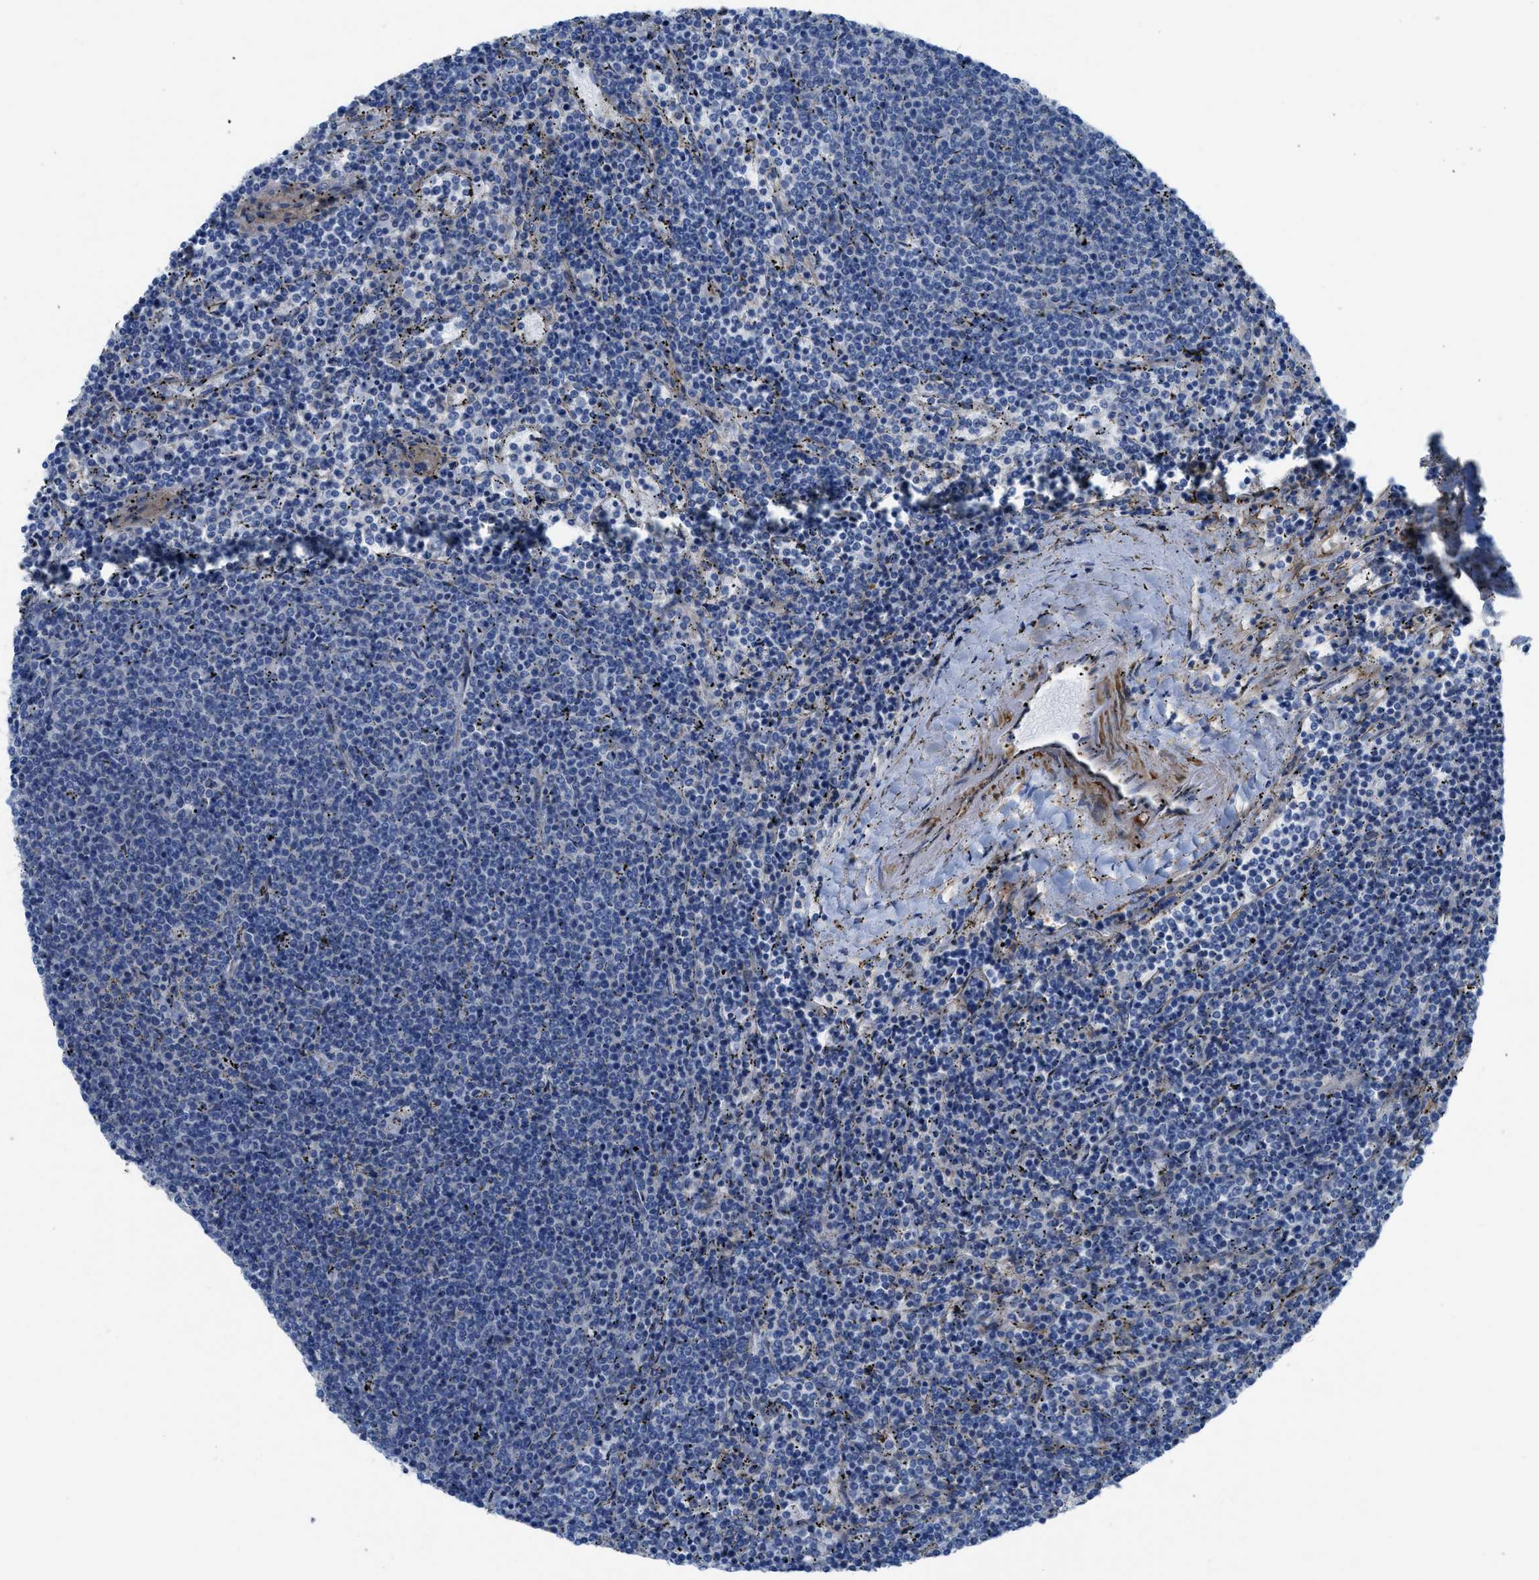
{"staining": {"intensity": "negative", "quantity": "none", "location": "none"}, "tissue": "lymphoma", "cell_type": "Tumor cells", "image_type": "cancer", "snomed": [{"axis": "morphology", "description": "Malignant lymphoma, non-Hodgkin's type, Low grade"}, {"axis": "topography", "description": "Spleen"}], "caption": "This is an immunohistochemistry histopathology image of malignant lymphoma, non-Hodgkin's type (low-grade). There is no positivity in tumor cells.", "gene": "KCNH7", "patient": {"sex": "female", "age": 50}}